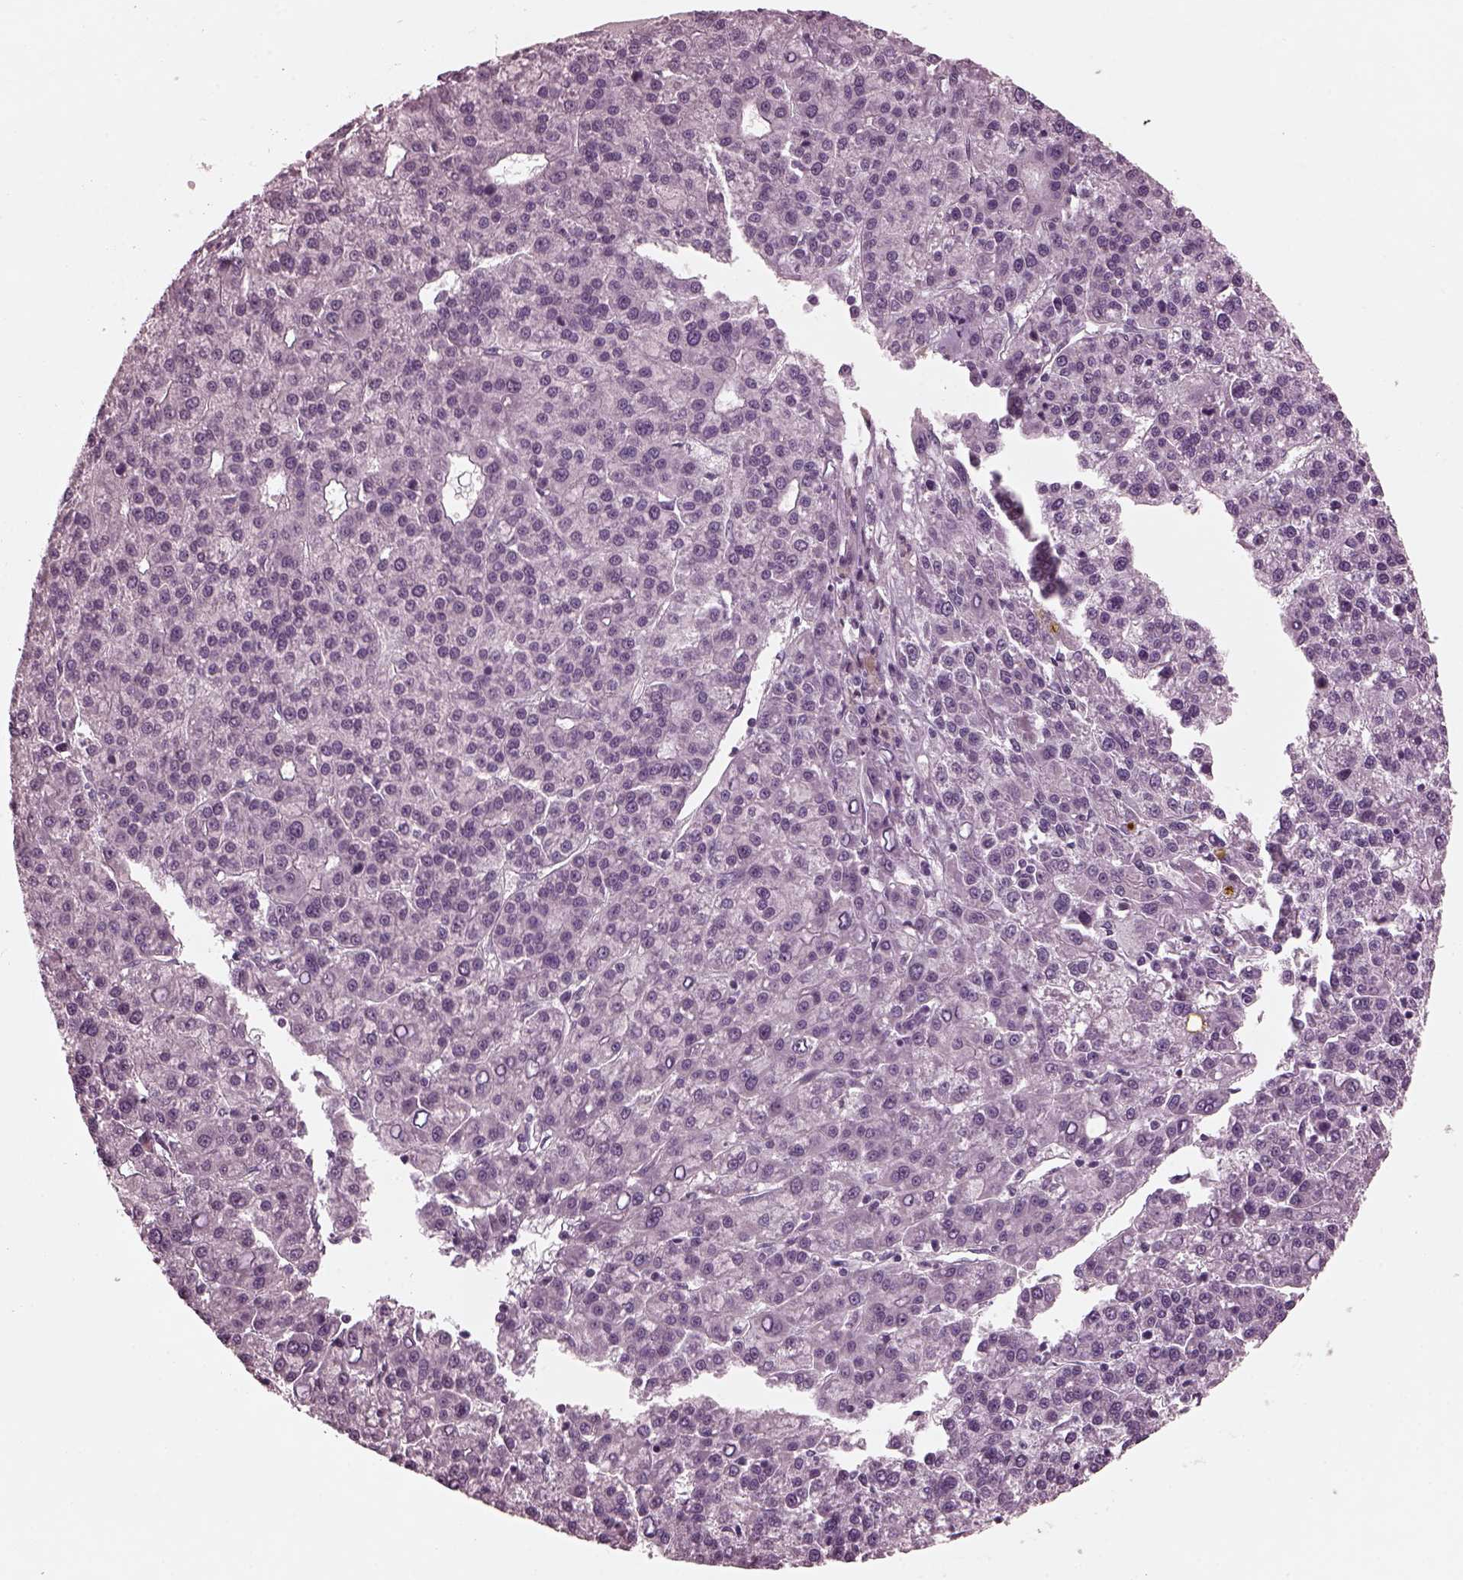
{"staining": {"intensity": "negative", "quantity": "none", "location": "none"}, "tissue": "liver cancer", "cell_type": "Tumor cells", "image_type": "cancer", "snomed": [{"axis": "morphology", "description": "Carcinoma, Hepatocellular, NOS"}, {"axis": "topography", "description": "Liver"}], "caption": "Liver cancer (hepatocellular carcinoma) was stained to show a protein in brown. There is no significant staining in tumor cells. Nuclei are stained in blue.", "gene": "KIF6", "patient": {"sex": "female", "age": 58}}